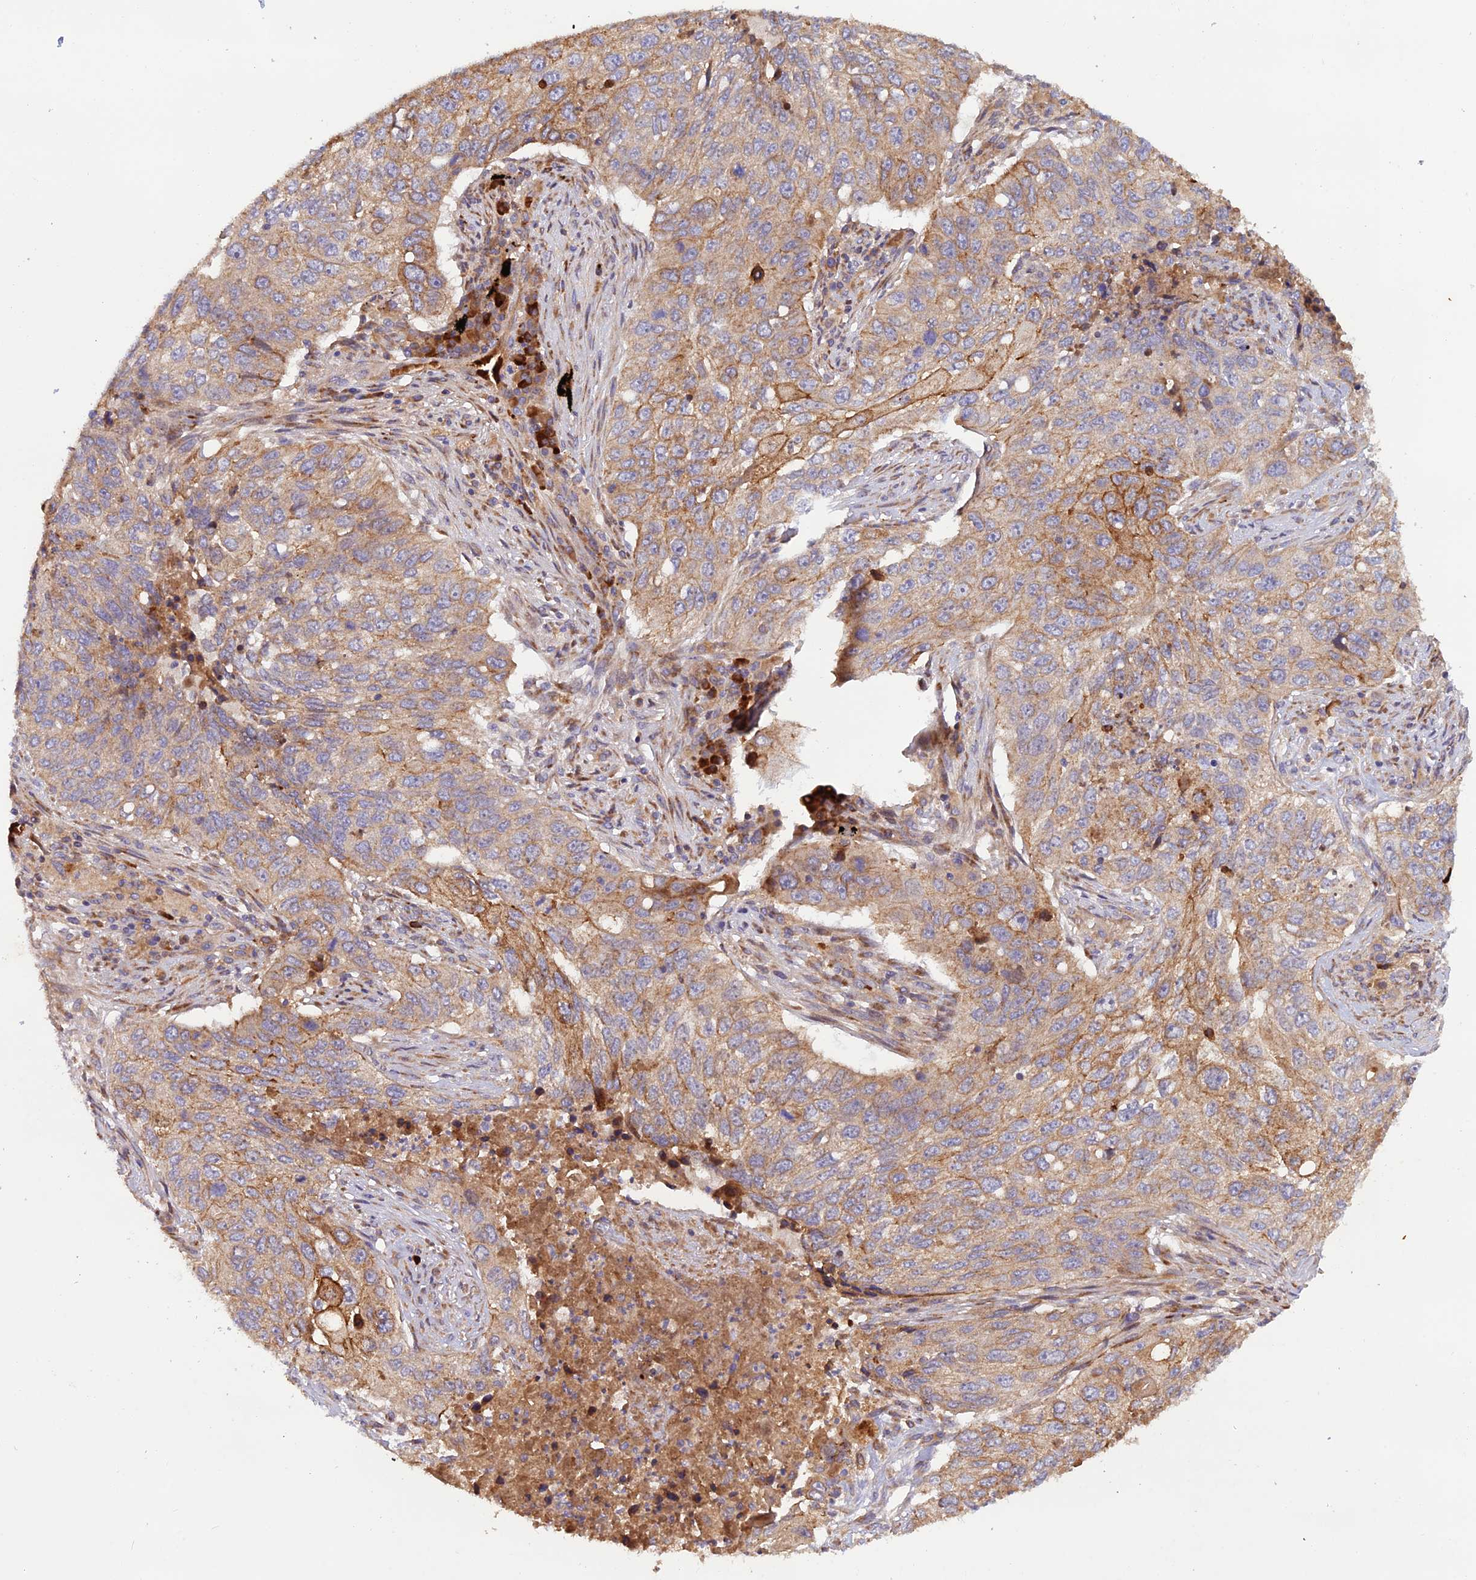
{"staining": {"intensity": "moderate", "quantity": "25%-75%", "location": "cytoplasmic/membranous"}, "tissue": "lung cancer", "cell_type": "Tumor cells", "image_type": "cancer", "snomed": [{"axis": "morphology", "description": "Squamous cell carcinoma, NOS"}, {"axis": "topography", "description": "Lung"}], "caption": "Tumor cells exhibit medium levels of moderate cytoplasmic/membranous staining in approximately 25%-75% of cells in lung squamous cell carcinoma. (DAB (3,3'-diaminobenzidine) = brown stain, brightfield microscopy at high magnification).", "gene": "GMCL1", "patient": {"sex": "female", "age": 63}}